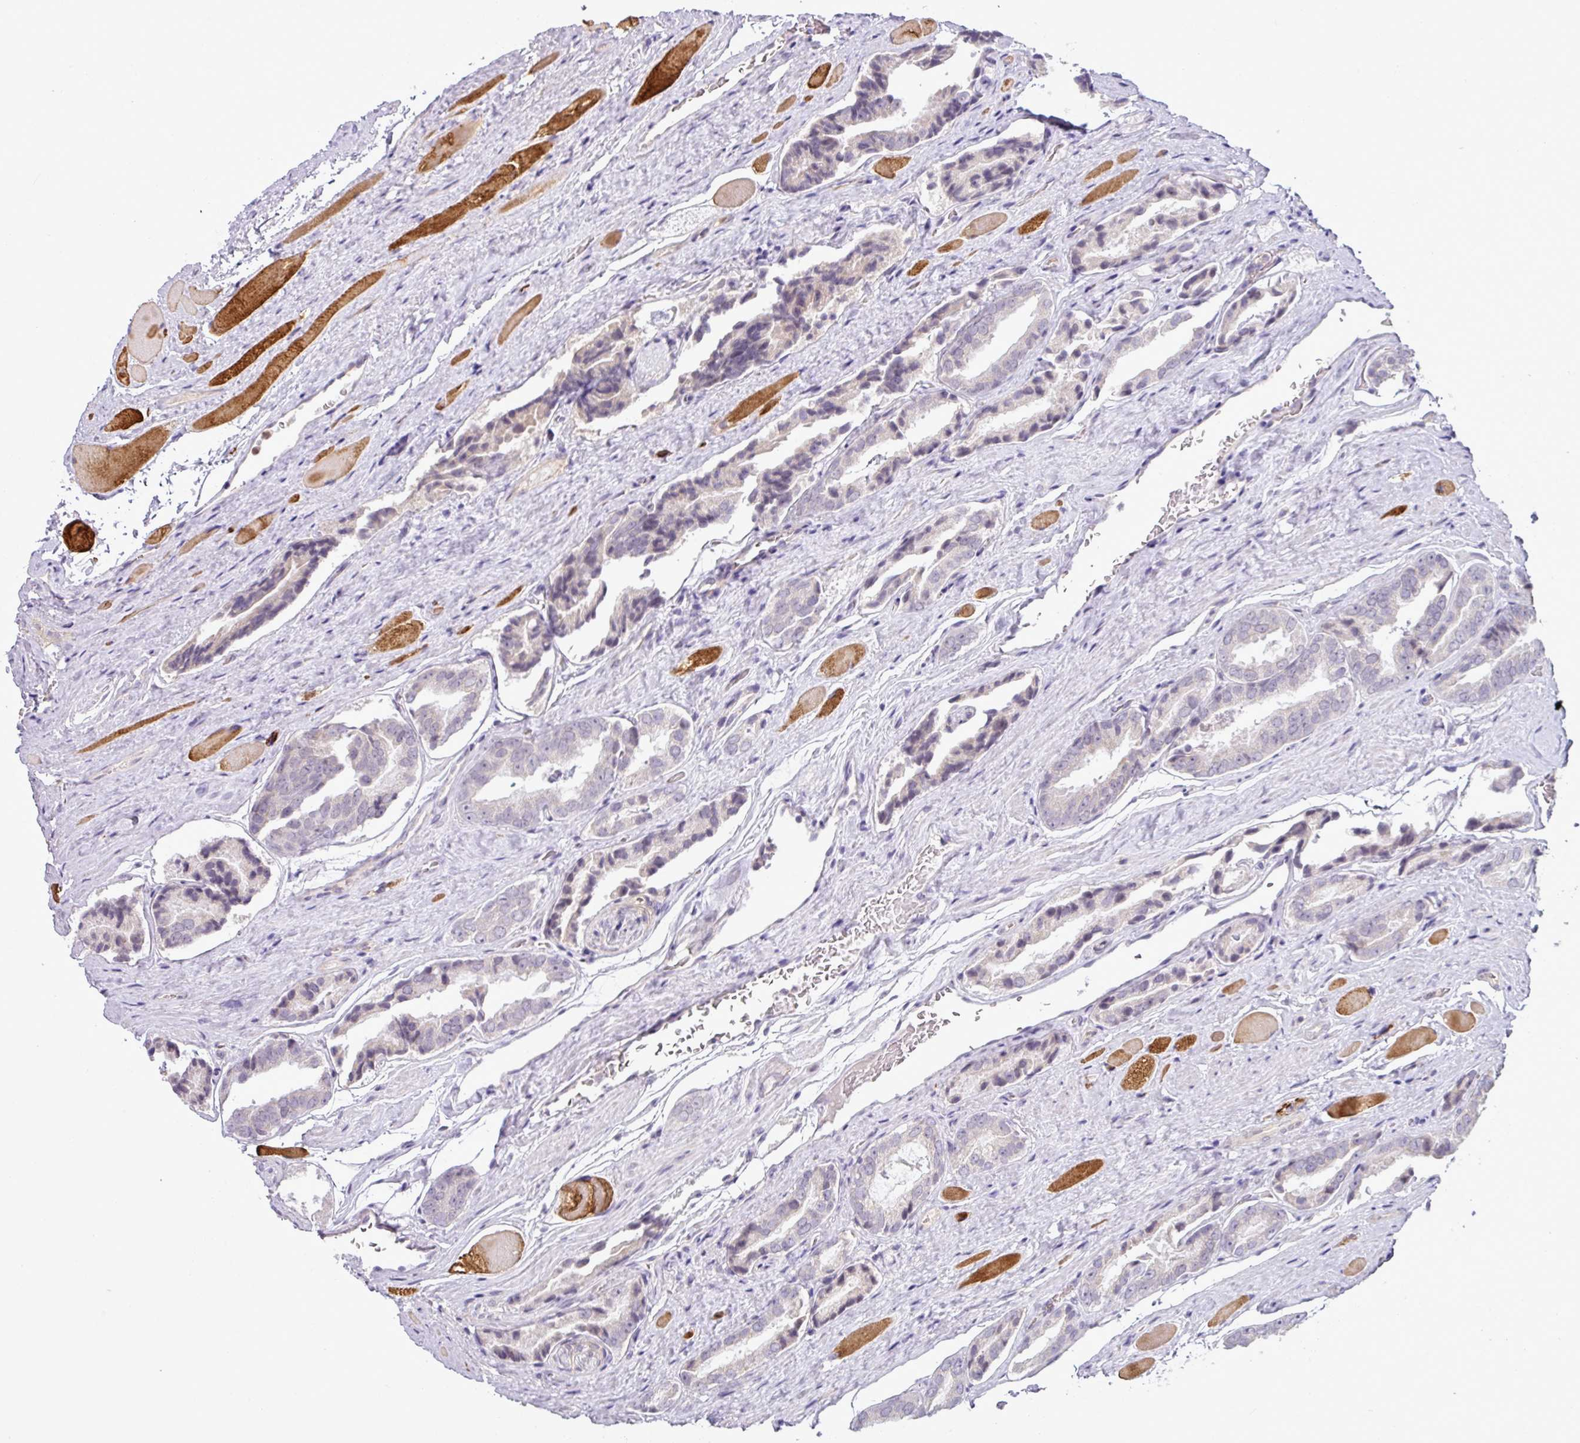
{"staining": {"intensity": "negative", "quantity": "none", "location": "none"}, "tissue": "prostate cancer", "cell_type": "Tumor cells", "image_type": "cancer", "snomed": [{"axis": "morphology", "description": "Adenocarcinoma, High grade"}, {"axis": "topography", "description": "Prostate"}], "caption": "Human prostate adenocarcinoma (high-grade) stained for a protein using immunohistochemistry (IHC) demonstrates no expression in tumor cells.", "gene": "HBEGF", "patient": {"sex": "male", "age": 72}}